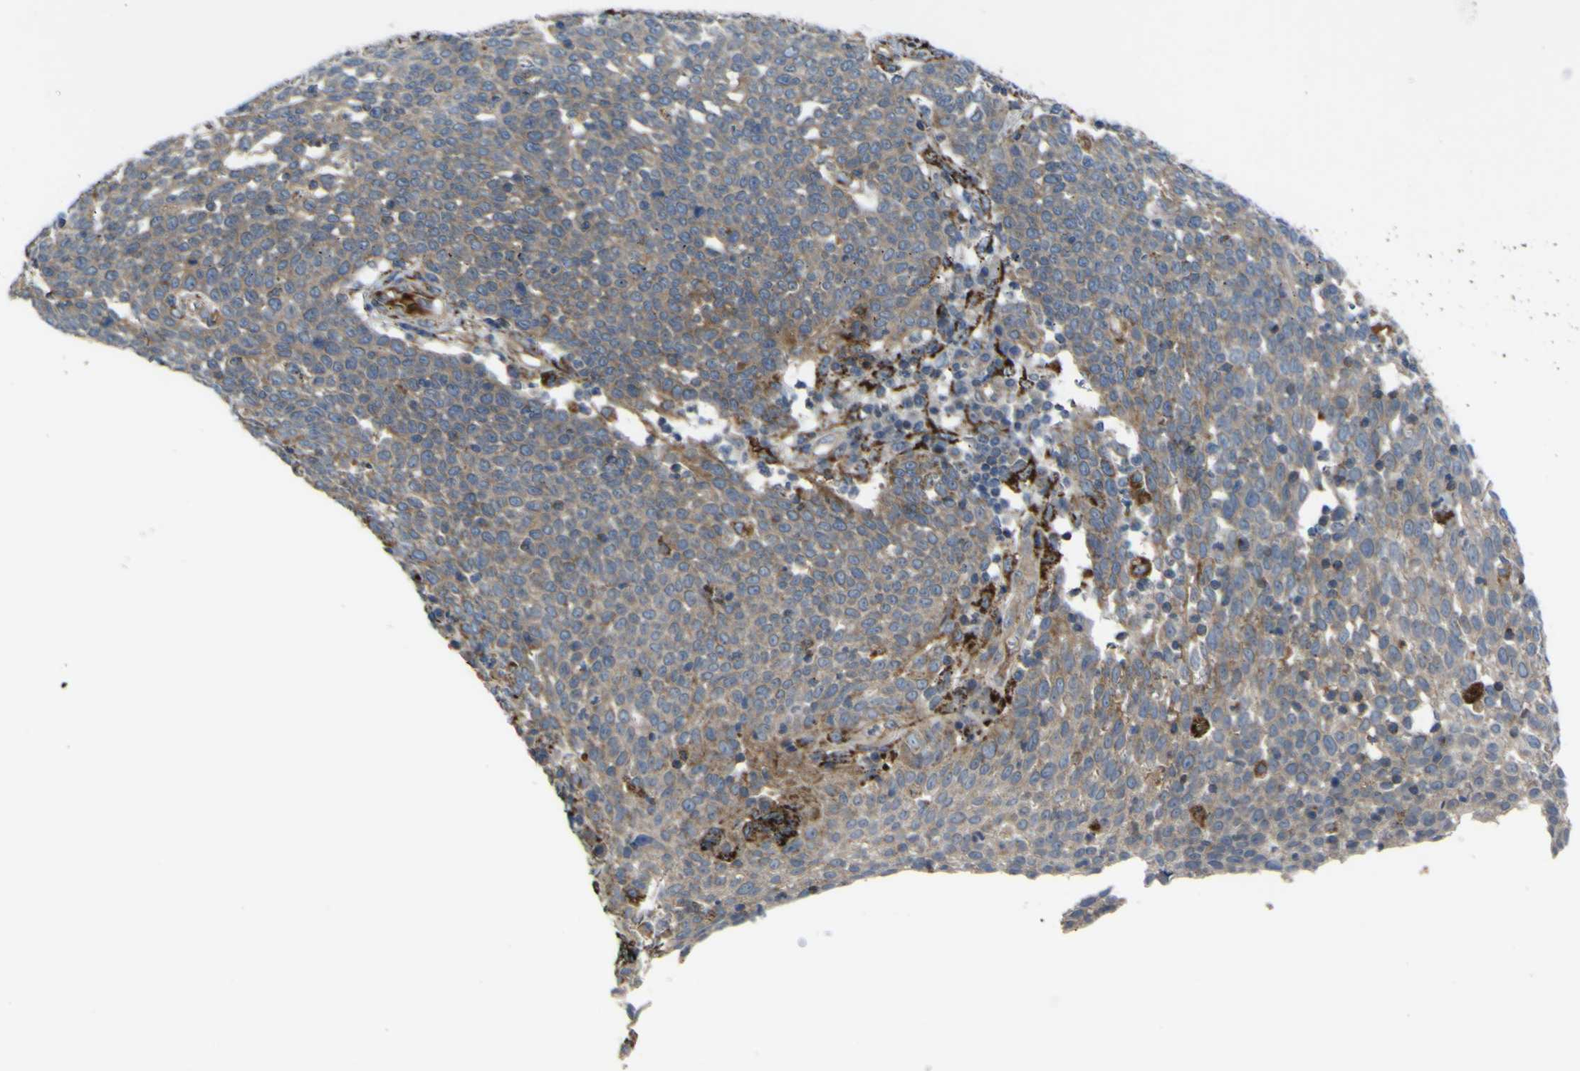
{"staining": {"intensity": "moderate", "quantity": "25%-75%", "location": "cytoplasmic/membranous"}, "tissue": "cervical cancer", "cell_type": "Tumor cells", "image_type": "cancer", "snomed": [{"axis": "morphology", "description": "Squamous cell carcinoma, NOS"}, {"axis": "topography", "description": "Cervix"}], "caption": "Immunohistochemical staining of cervical squamous cell carcinoma demonstrates medium levels of moderate cytoplasmic/membranous protein expression in approximately 25%-75% of tumor cells.", "gene": "GPLD1", "patient": {"sex": "female", "age": 34}}